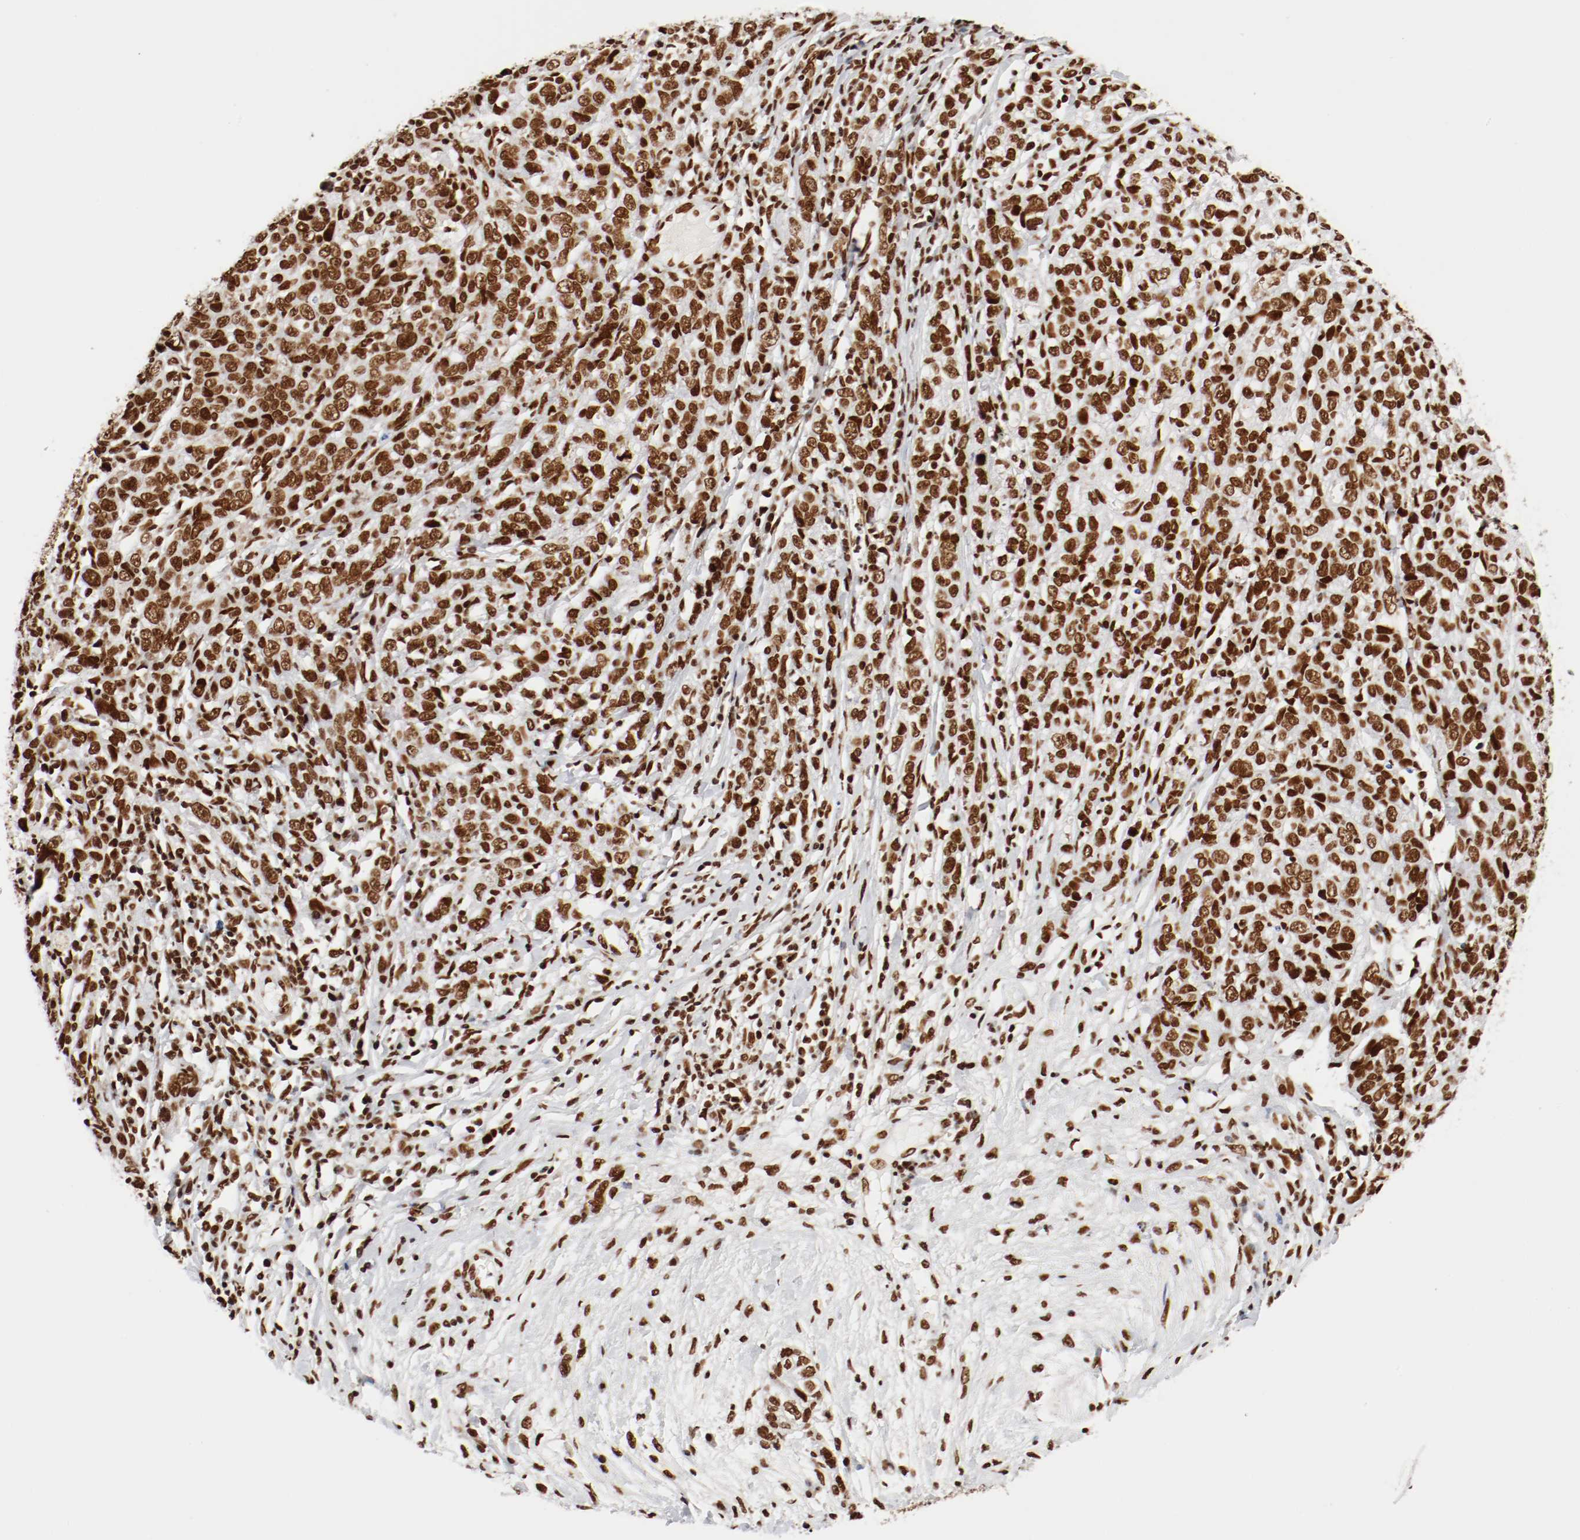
{"staining": {"intensity": "strong", "quantity": ">75%", "location": "nuclear"}, "tissue": "ovarian cancer", "cell_type": "Tumor cells", "image_type": "cancer", "snomed": [{"axis": "morphology", "description": "Cystadenocarcinoma, serous, NOS"}, {"axis": "topography", "description": "Ovary"}], "caption": "Immunohistochemistry of human ovarian serous cystadenocarcinoma exhibits high levels of strong nuclear expression in approximately >75% of tumor cells.", "gene": "CTBP1", "patient": {"sex": "female", "age": 71}}